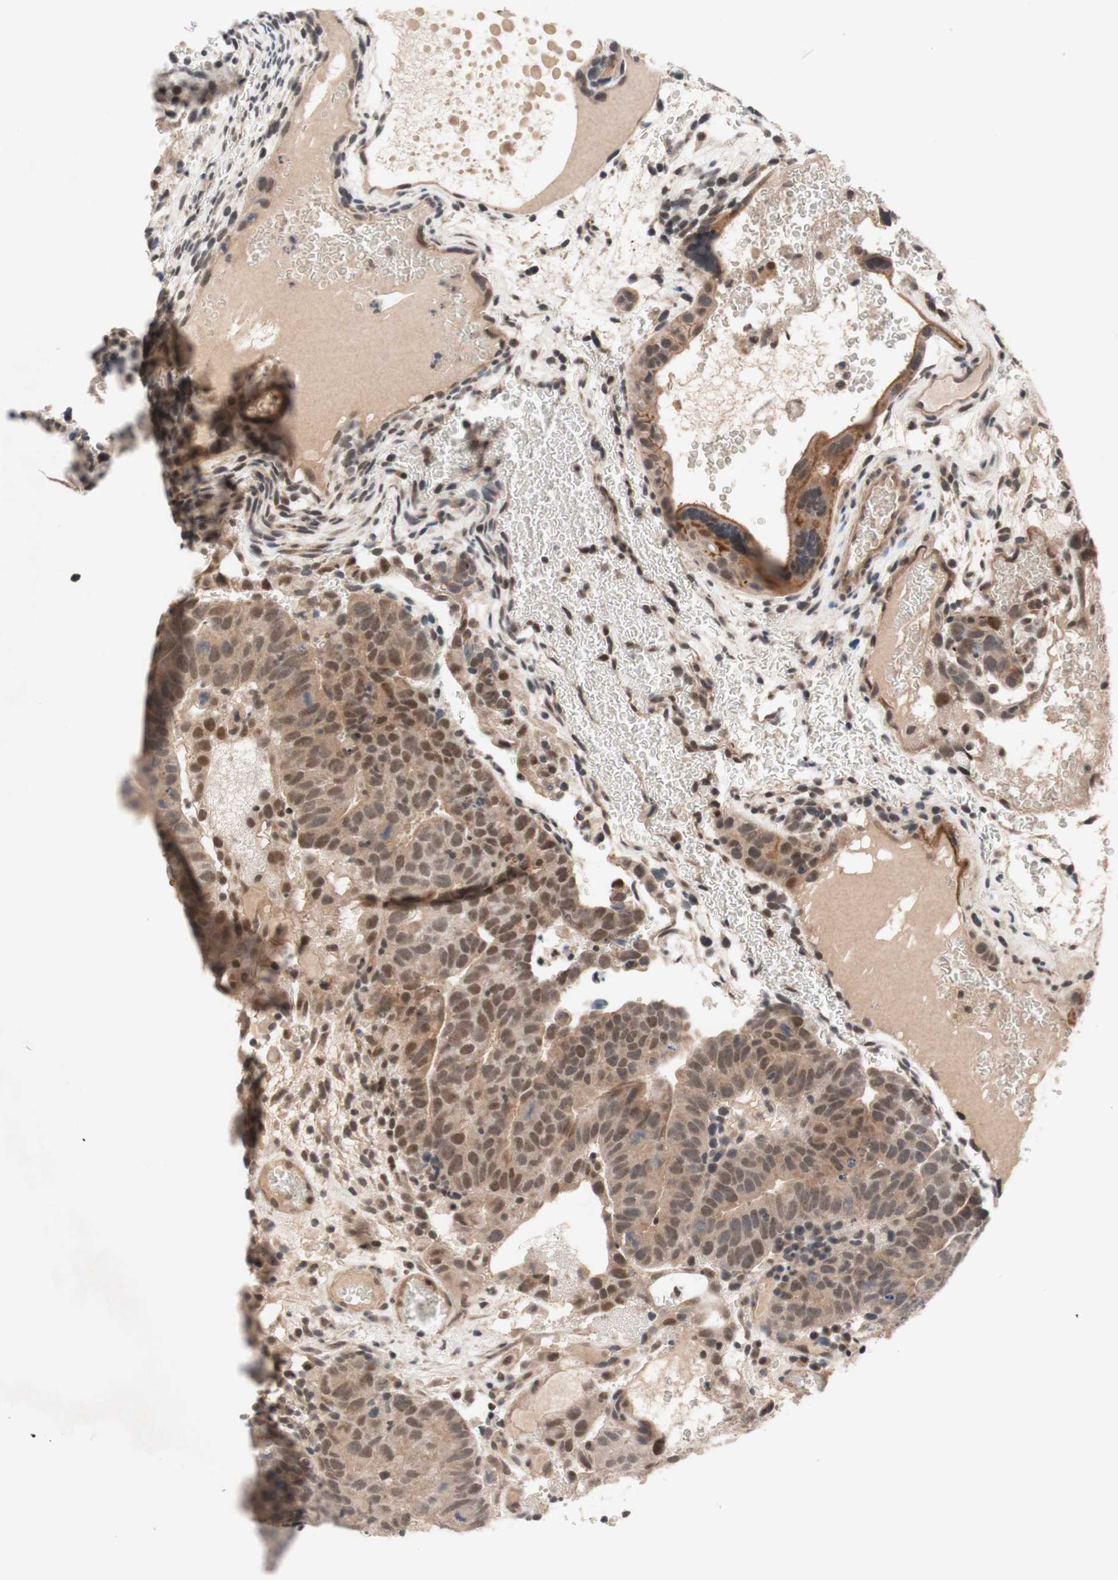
{"staining": {"intensity": "moderate", "quantity": ">75%", "location": "cytoplasmic/membranous,nuclear"}, "tissue": "testis cancer", "cell_type": "Tumor cells", "image_type": "cancer", "snomed": [{"axis": "morphology", "description": "Seminoma, NOS"}, {"axis": "morphology", "description": "Carcinoma, Embryonal, NOS"}, {"axis": "topography", "description": "Testis"}], "caption": "Immunohistochemical staining of human testis embryonal carcinoma shows moderate cytoplasmic/membranous and nuclear protein positivity in about >75% of tumor cells.", "gene": "CD55", "patient": {"sex": "male", "age": 52}}